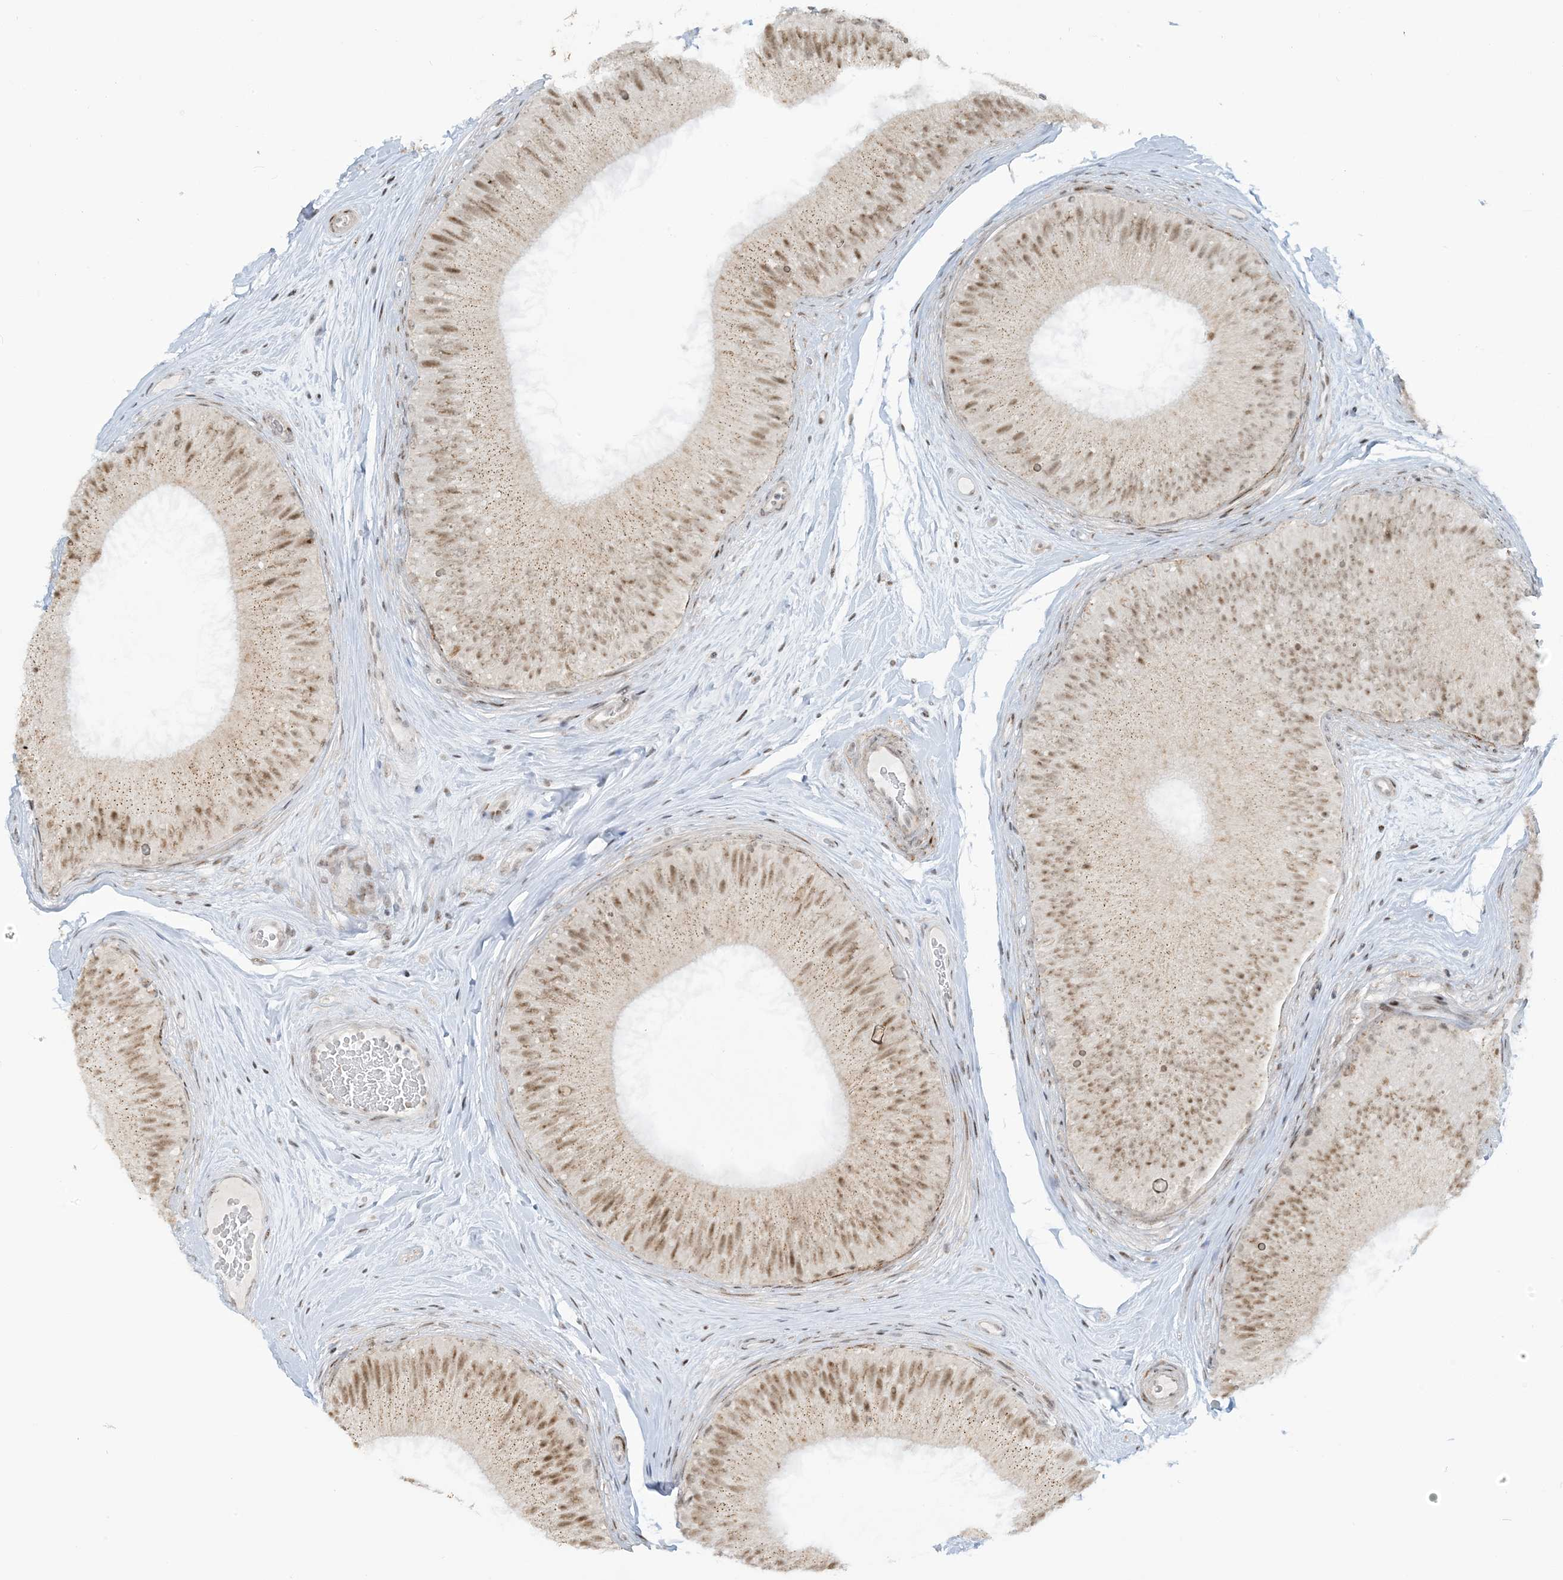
{"staining": {"intensity": "moderate", "quantity": ">75%", "location": "cytoplasmic/membranous,nuclear"}, "tissue": "epididymis", "cell_type": "Glandular cells", "image_type": "normal", "snomed": [{"axis": "morphology", "description": "Normal tissue, NOS"}, {"axis": "topography", "description": "Epididymis"}], "caption": "The micrograph exhibits staining of normal epididymis, revealing moderate cytoplasmic/membranous,nuclear protein expression (brown color) within glandular cells. The staining is performed using DAB brown chromogen to label protein expression. The nuclei are counter-stained blue using hematoxylin.", "gene": "ECT2L", "patient": {"sex": "male", "age": 45}}